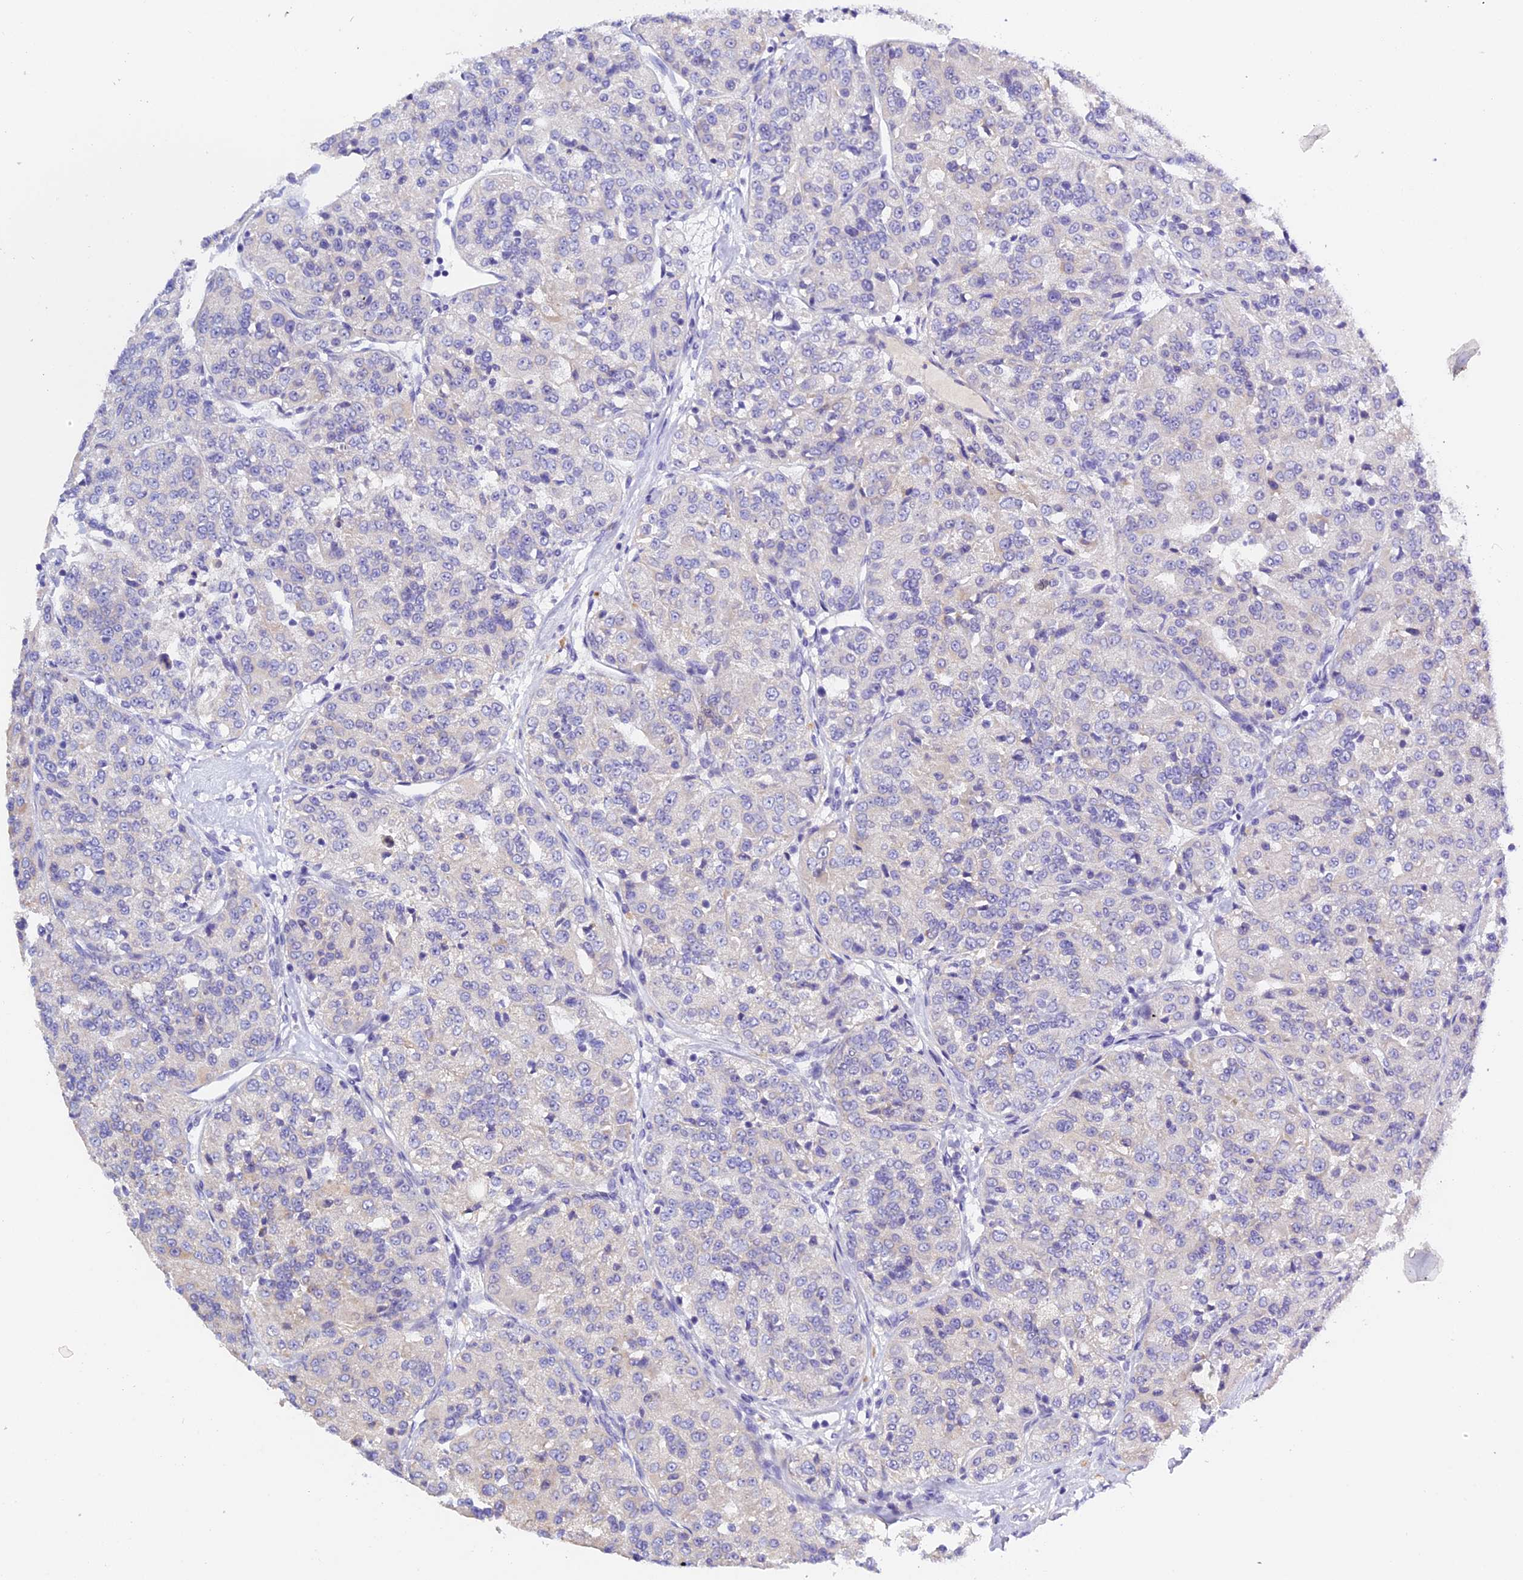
{"staining": {"intensity": "negative", "quantity": "none", "location": "none"}, "tissue": "renal cancer", "cell_type": "Tumor cells", "image_type": "cancer", "snomed": [{"axis": "morphology", "description": "Adenocarcinoma, NOS"}, {"axis": "topography", "description": "Kidney"}], "caption": "Tumor cells show no significant protein staining in renal cancer (adenocarcinoma).", "gene": "RTTN", "patient": {"sex": "female", "age": 63}}